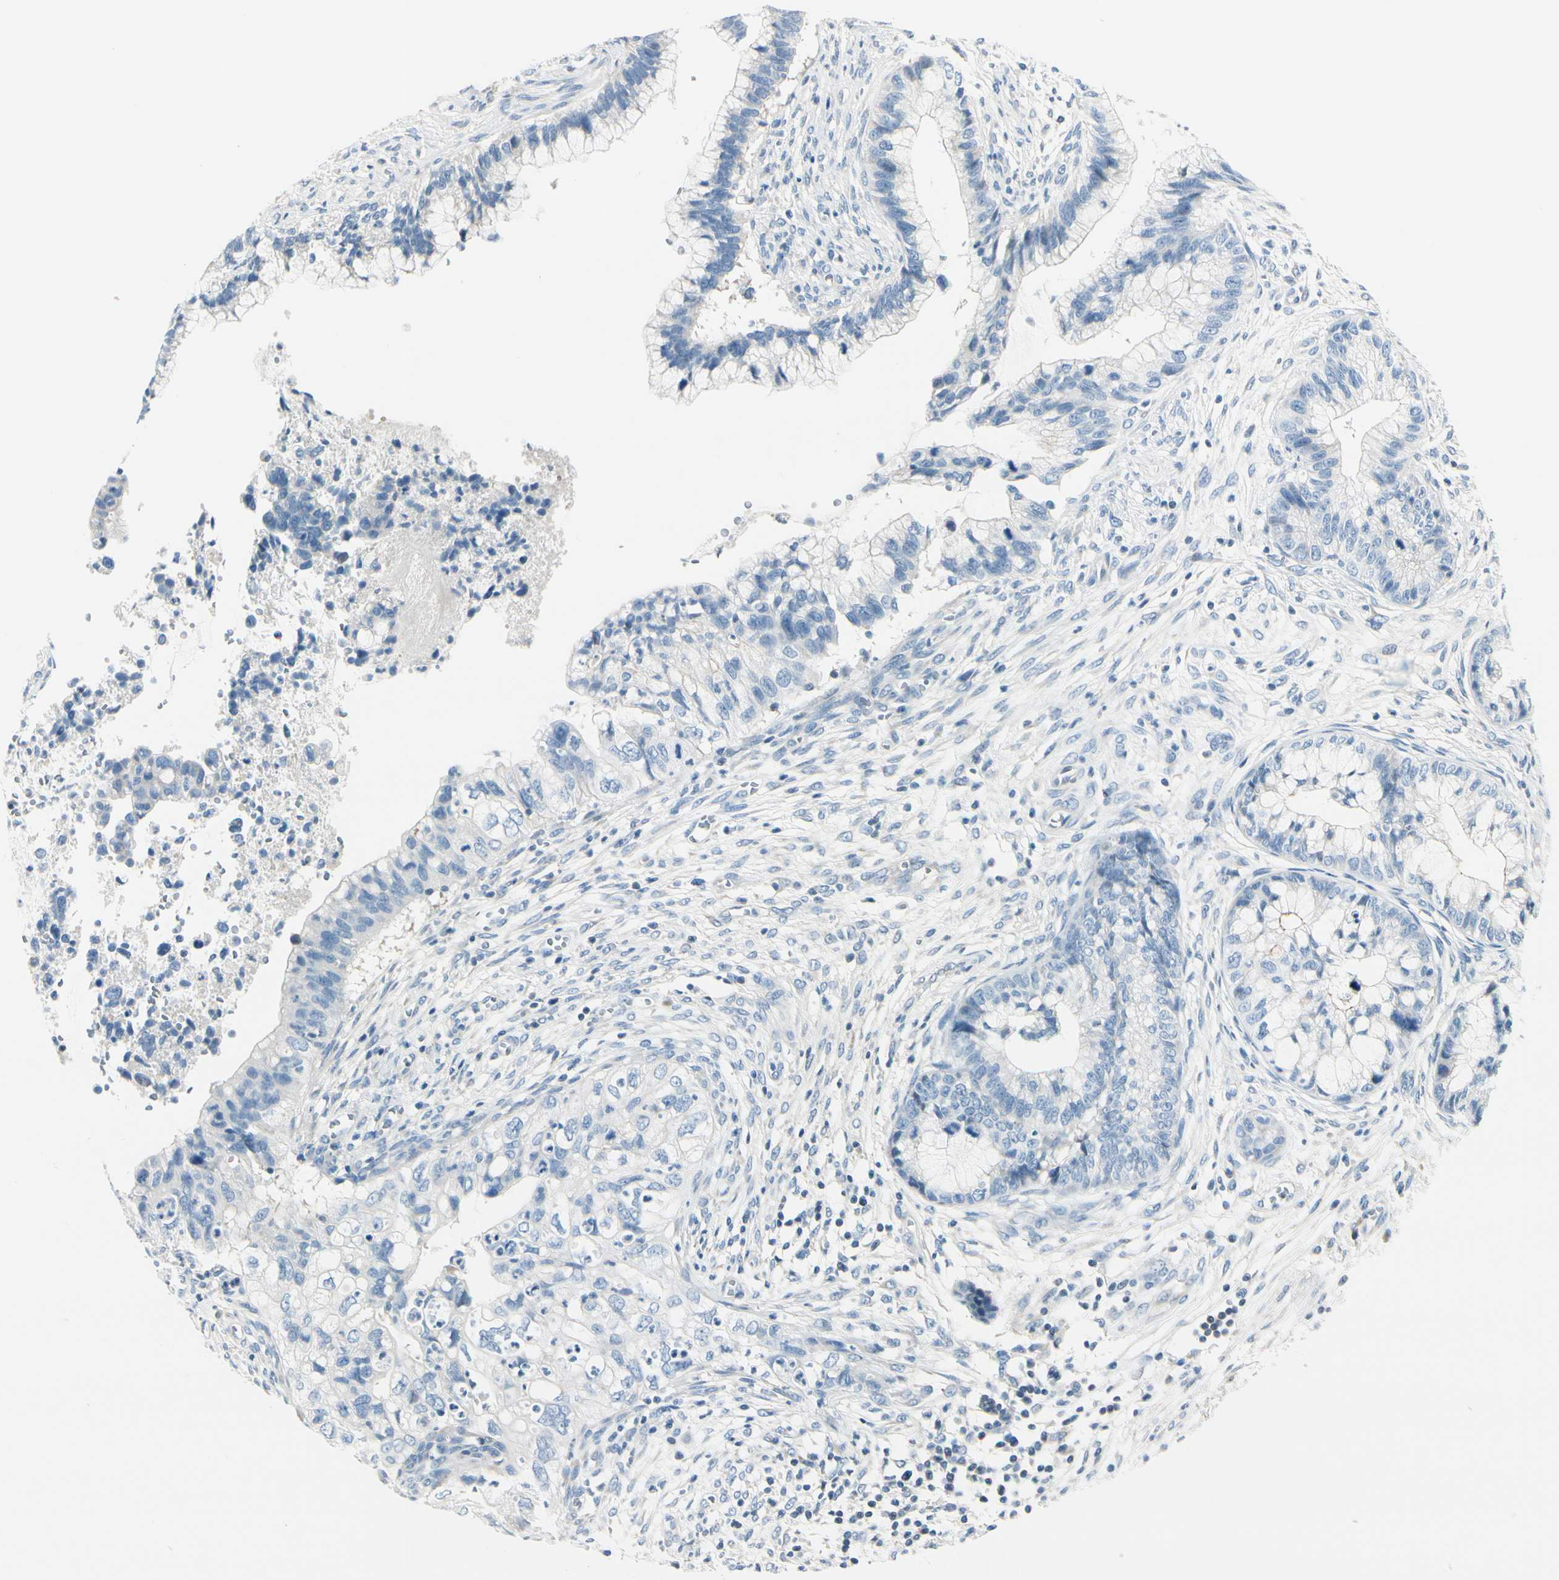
{"staining": {"intensity": "negative", "quantity": "none", "location": "none"}, "tissue": "cervical cancer", "cell_type": "Tumor cells", "image_type": "cancer", "snomed": [{"axis": "morphology", "description": "Adenocarcinoma, NOS"}, {"axis": "topography", "description": "Cervix"}], "caption": "Tumor cells are negative for brown protein staining in adenocarcinoma (cervical).", "gene": "PEBP1", "patient": {"sex": "female", "age": 44}}